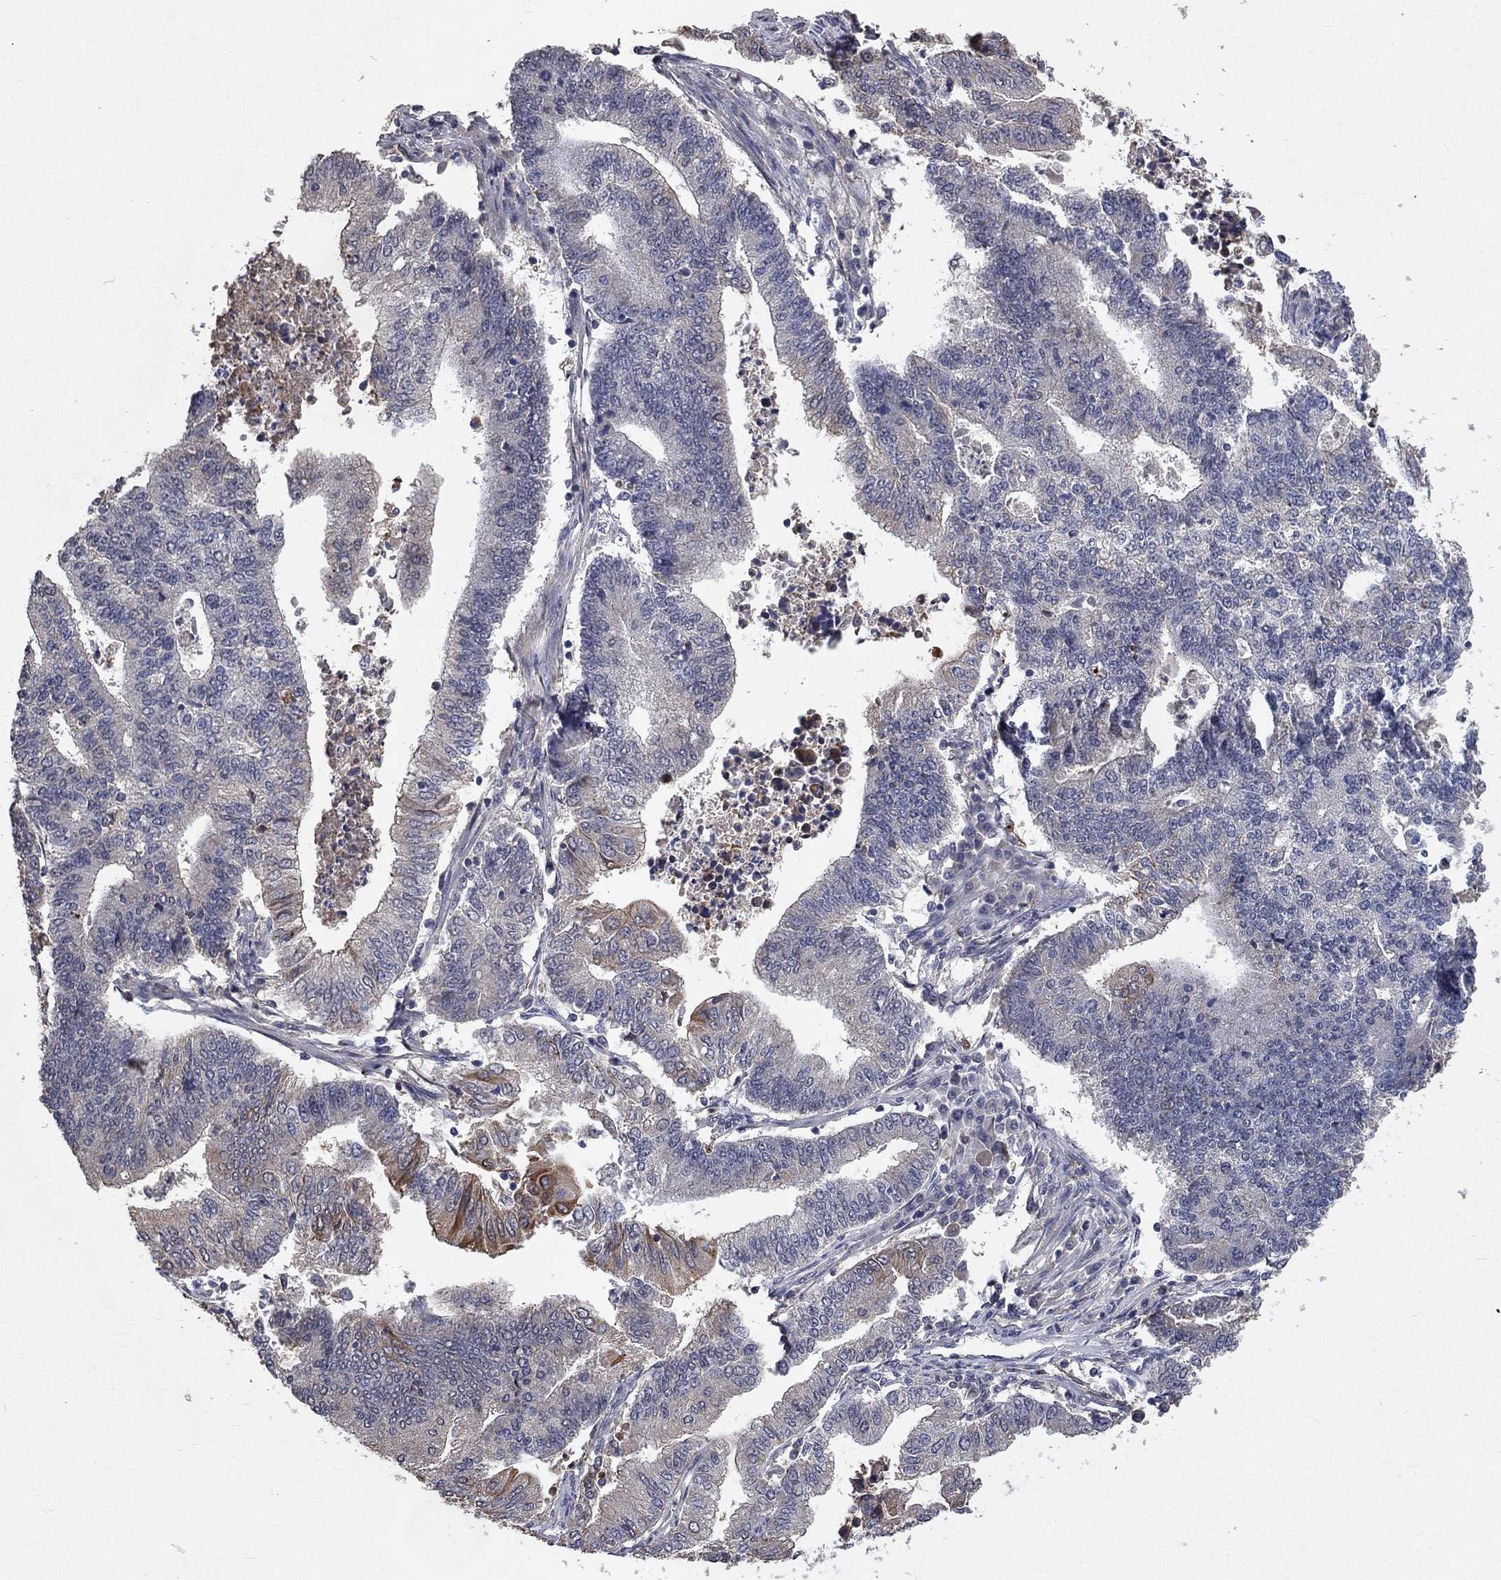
{"staining": {"intensity": "moderate", "quantity": "<25%", "location": "cytoplasmic/membranous"}, "tissue": "endometrial cancer", "cell_type": "Tumor cells", "image_type": "cancer", "snomed": [{"axis": "morphology", "description": "Adenocarcinoma, NOS"}, {"axis": "topography", "description": "Uterus"}, {"axis": "topography", "description": "Endometrium"}], "caption": "Moderate cytoplasmic/membranous protein expression is seen in approximately <25% of tumor cells in endometrial adenocarcinoma.", "gene": "CHST5", "patient": {"sex": "female", "age": 54}}